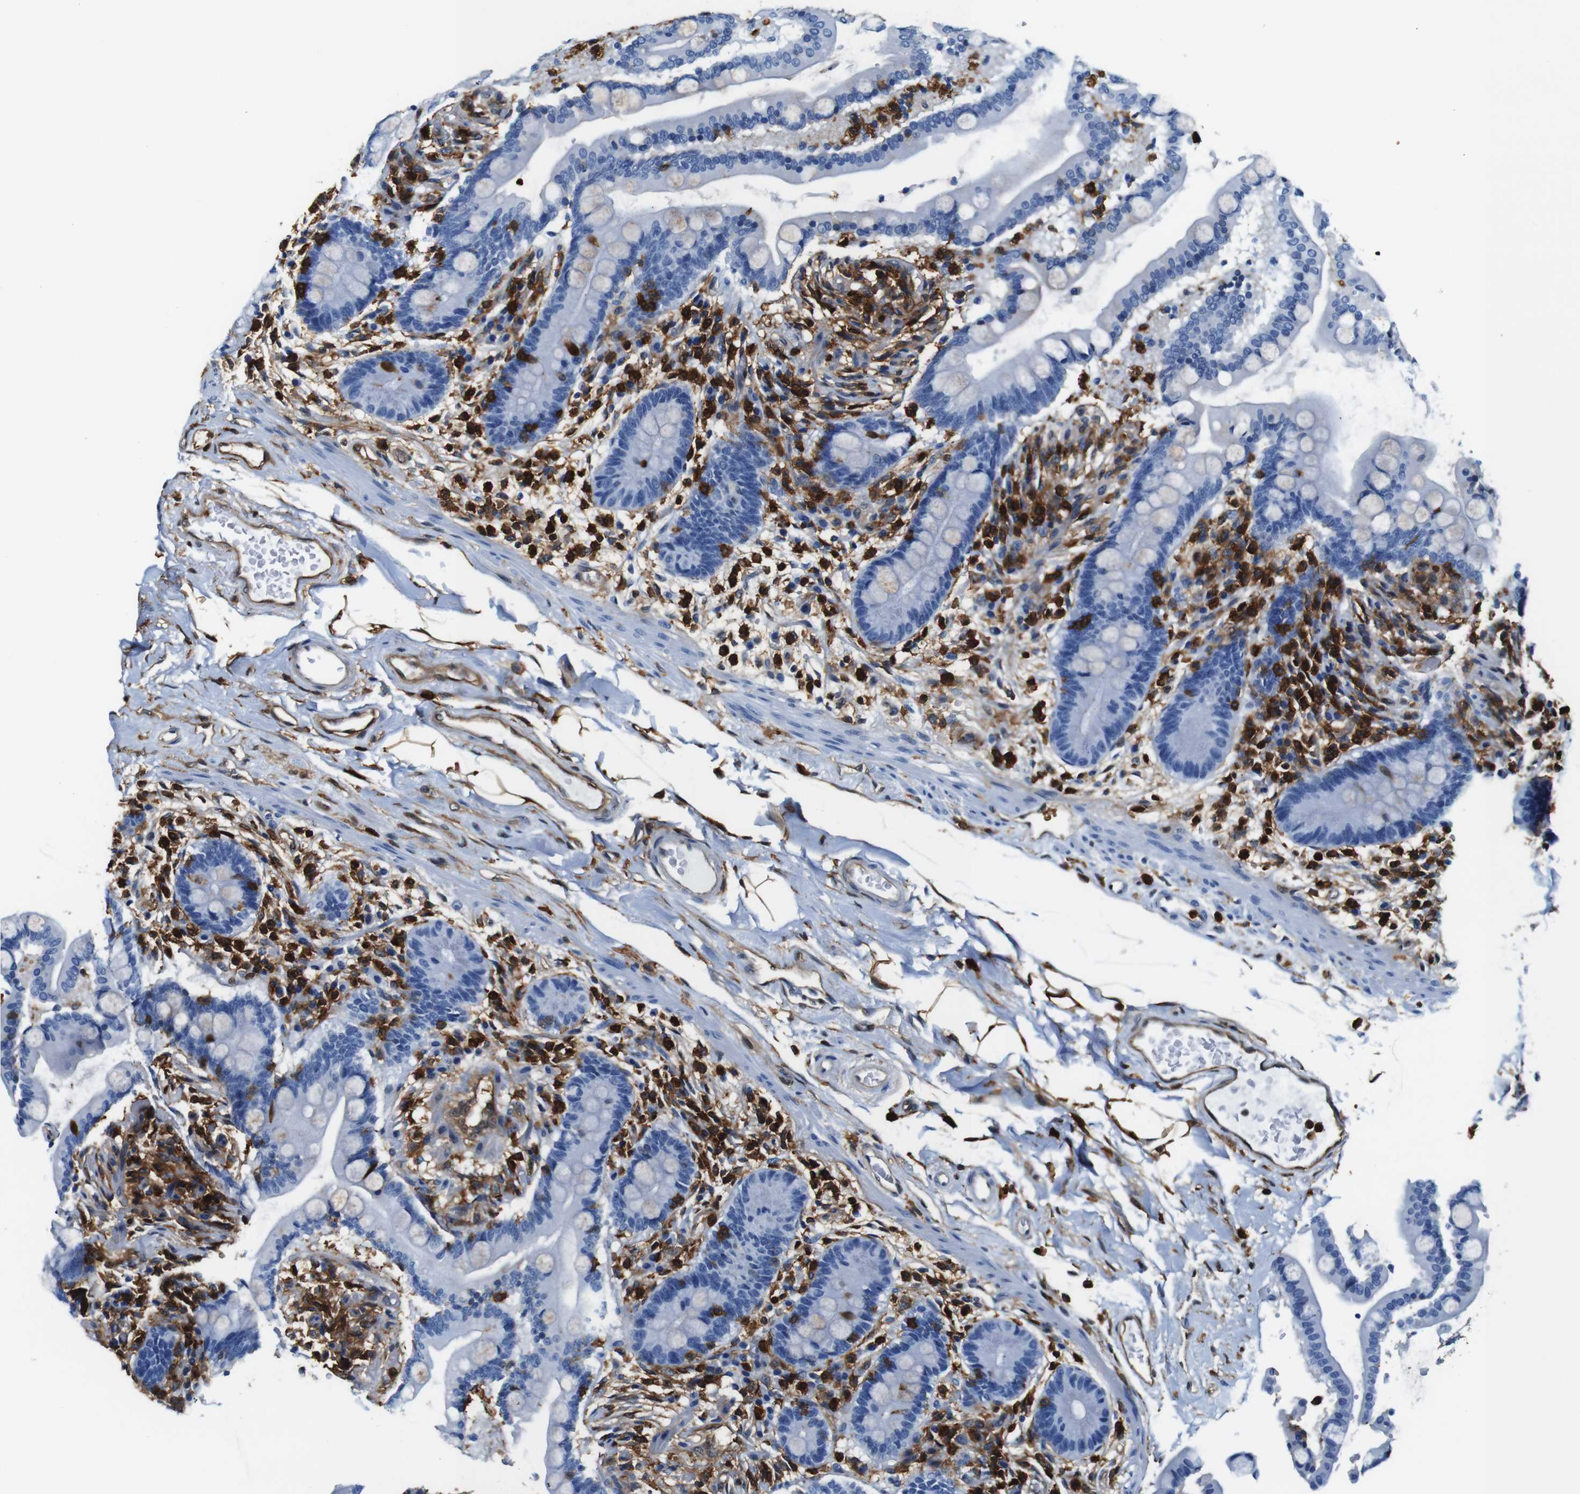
{"staining": {"intensity": "moderate", "quantity": ">75%", "location": "cytoplasmic/membranous,nuclear"}, "tissue": "colon", "cell_type": "Endothelial cells", "image_type": "normal", "snomed": [{"axis": "morphology", "description": "Normal tissue, NOS"}, {"axis": "topography", "description": "Colon"}], "caption": "This is a histology image of immunohistochemistry staining of unremarkable colon, which shows moderate positivity in the cytoplasmic/membranous,nuclear of endothelial cells.", "gene": "ANXA1", "patient": {"sex": "male", "age": 73}}